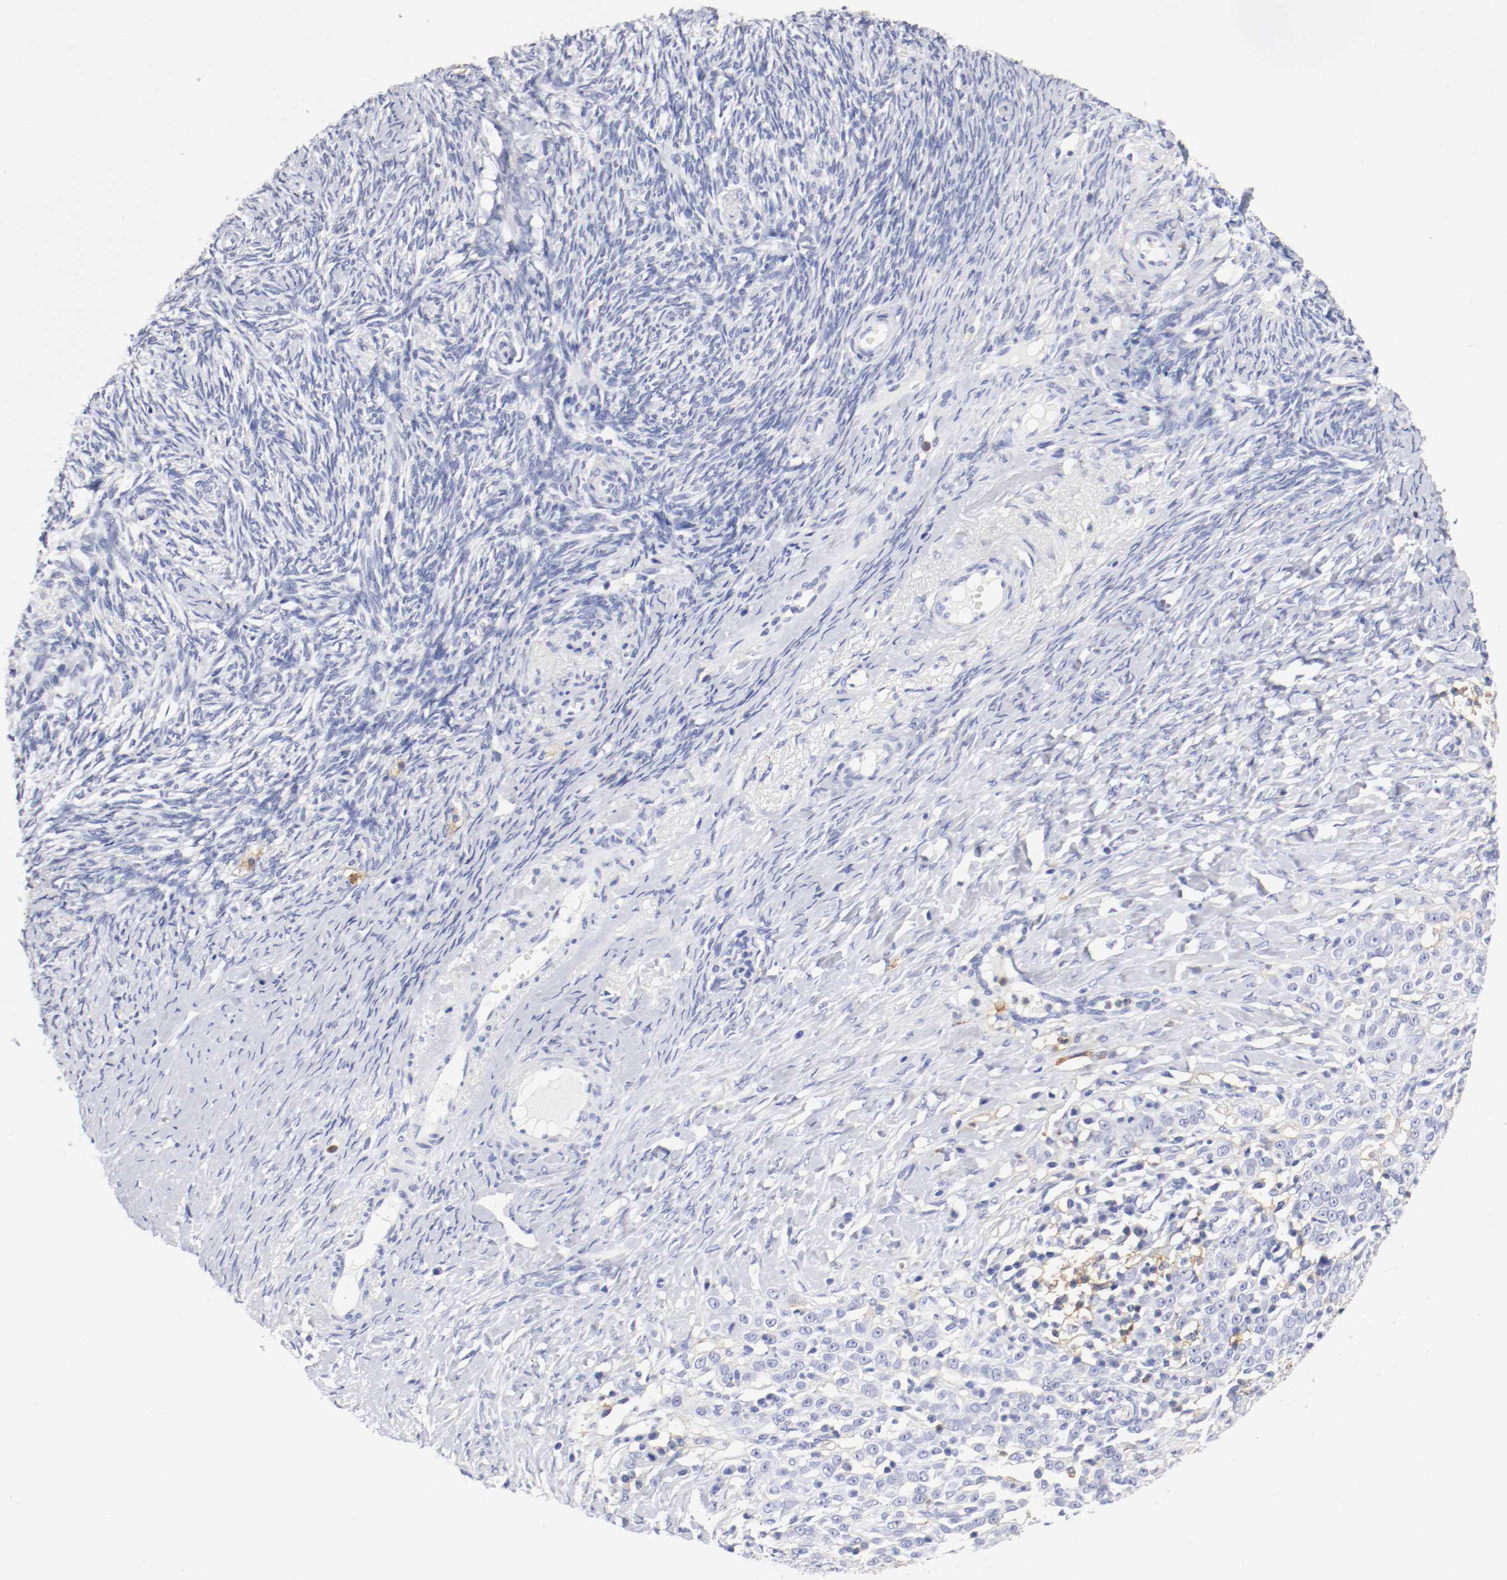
{"staining": {"intensity": "negative", "quantity": "none", "location": "none"}, "tissue": "ovarian cancer", "cell_type": "Tumor cells", "image_type": "cancer", "snomed": [{"axis": "morphology", "description": "Normal tissue, NOS"}, {"axis": "morphology", "description": "Cystadenocarcinoma, serous, NOS"}, {"axis": "topography", "description": "Ovary"}], "caption": "Immunohistochemical staining of ovarian serous cystadenocarcinoma exhibits no significant expression in tumor cells.", "gene": "ITGAX", "patient": {"sex": "female", "age": 62}}